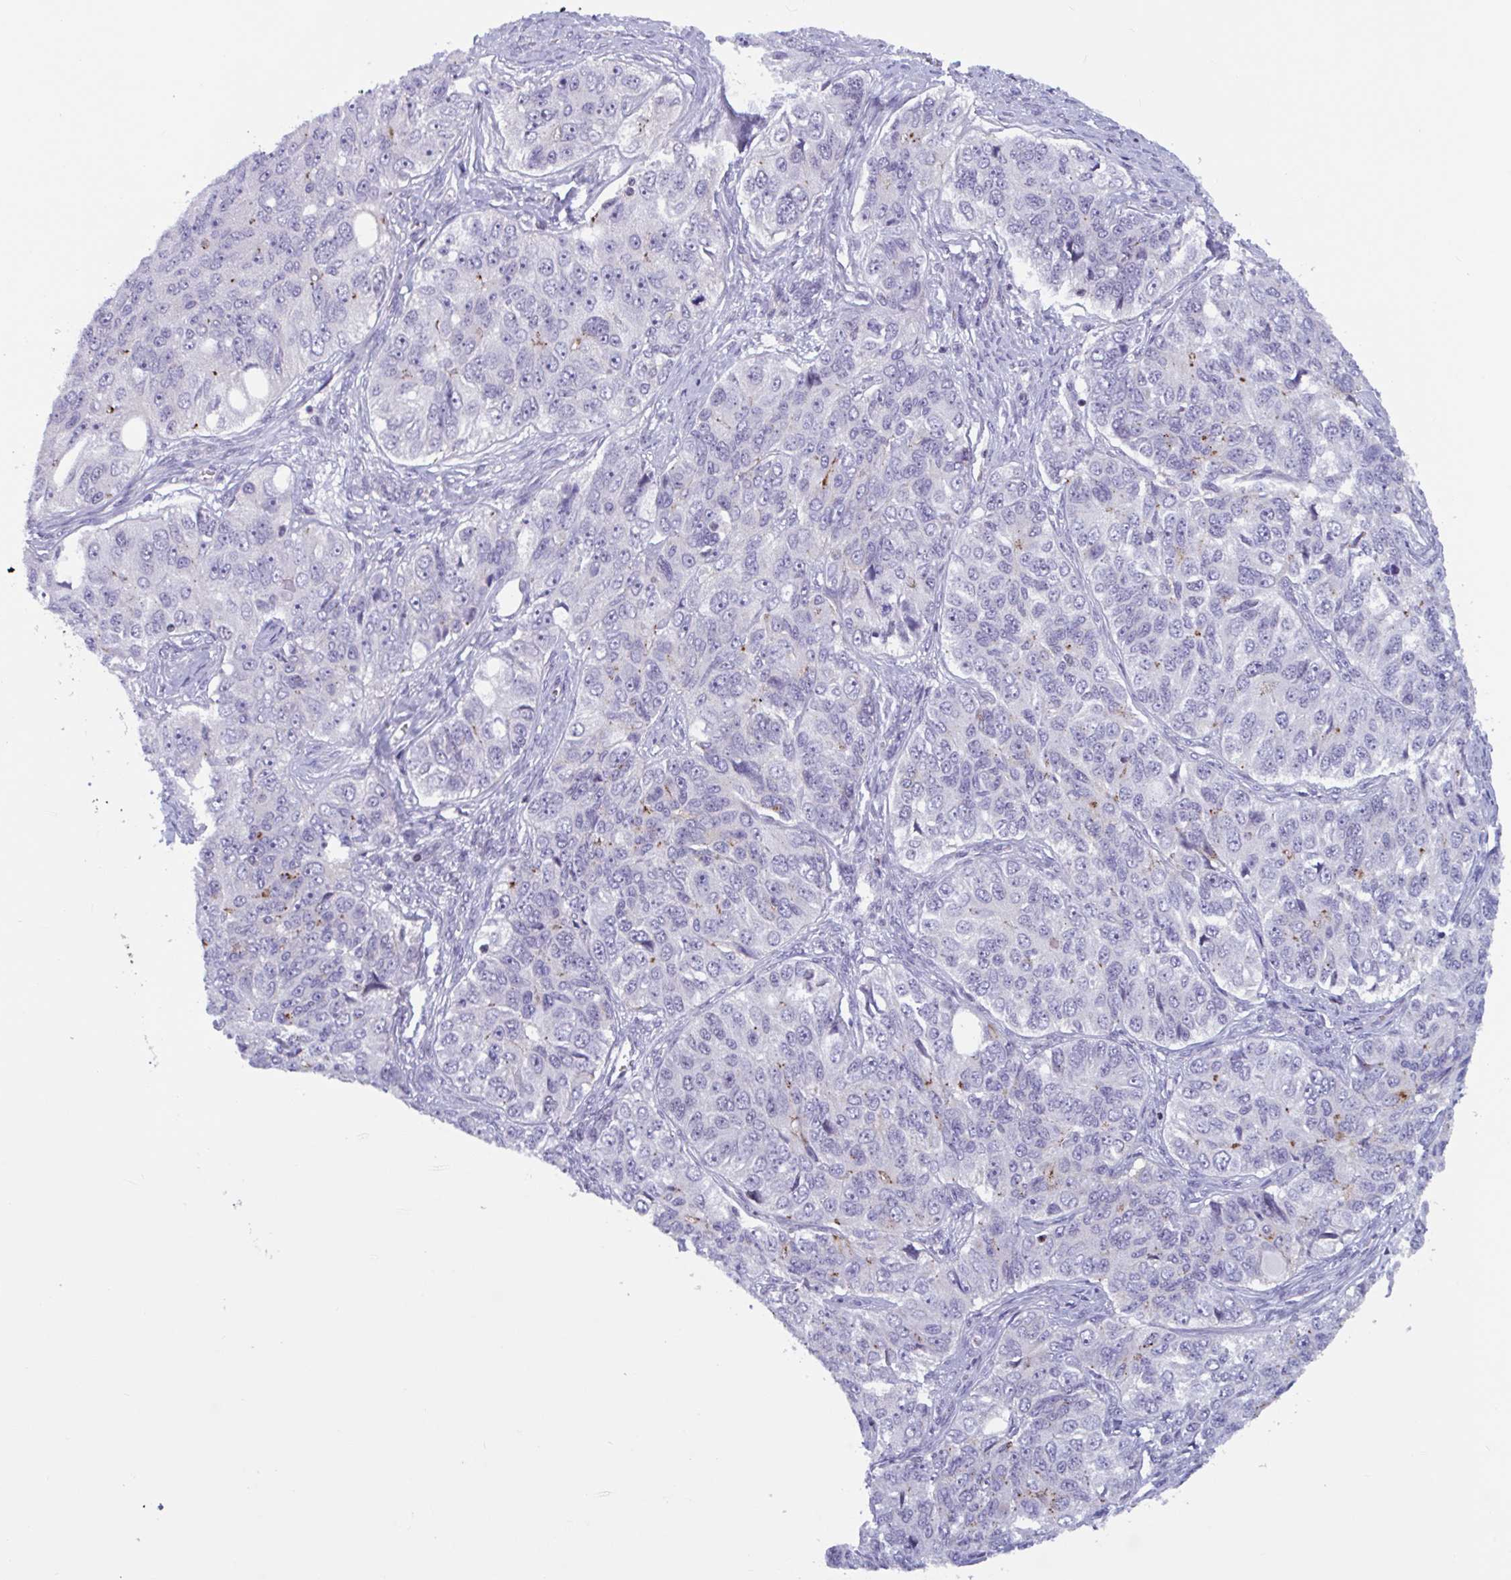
{"staining": {"intensity": "negative", "quantity": "none", "location": "none"}, "tissue": "ovarian cancer", "cell_type": "Tumor cells", "image_type": "cancer", "snomed": [{"axis": "morphology", "description": "Carcinoma, endometroid"}, {"axis": "topography", "description": "Ovary"}], "caption": "DAB immunohistochemical staining of human ovarian cancer displays no significant positivity in tumor cells. (IHC, brightfield microscopy, high magnification).", "gene": "SNX11", "patient": {"sex": "female", "age": 51}}